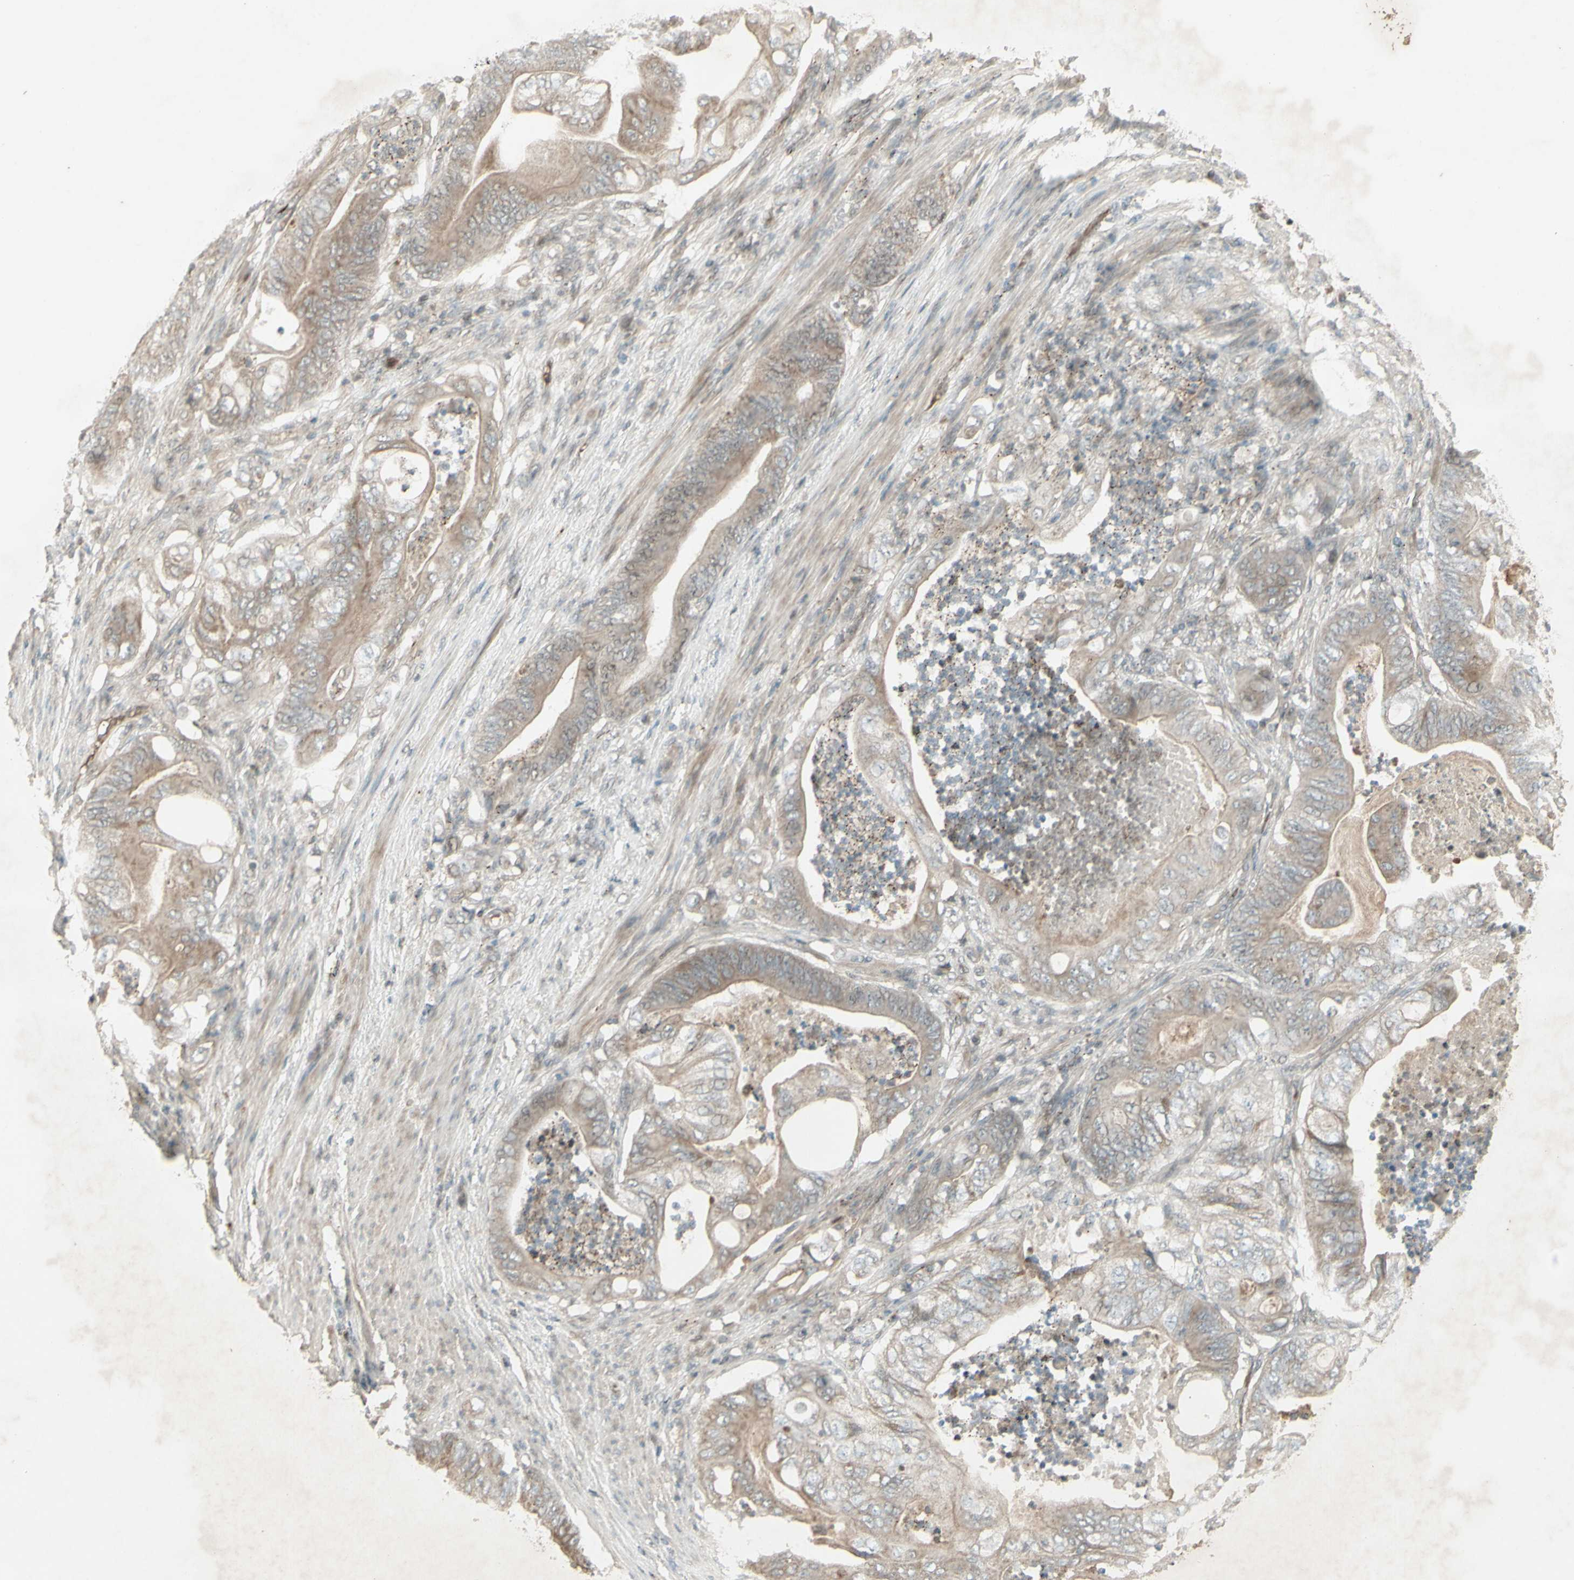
{"staining": {"intensity": "weak", "quantity": ">75%", "location": "cytoplasmic/membranous"}, "tissue": "stomach cancer", "cell_type": "Tumor cells", "image_type": "cancer", "snomed": [{"axis": "morphology", "description": "Adenocarcinoma, NOS"}, {"axis": "topography", "description": "Stomach"}], "caption": "Adenocarcinoma (stomach) stained with DAB immunohistochemistry demonstrates low levels of weak cytoplasmic/membranous staining in about >75% of tumor cells. The staining was performed using DAB to visualize the protein expression in brown, while the nuclei were stained in blue with hematoxylin (Magnification: 20x).", "gene": "MSH6", "patient": {"sex": "female", "age": 73}}